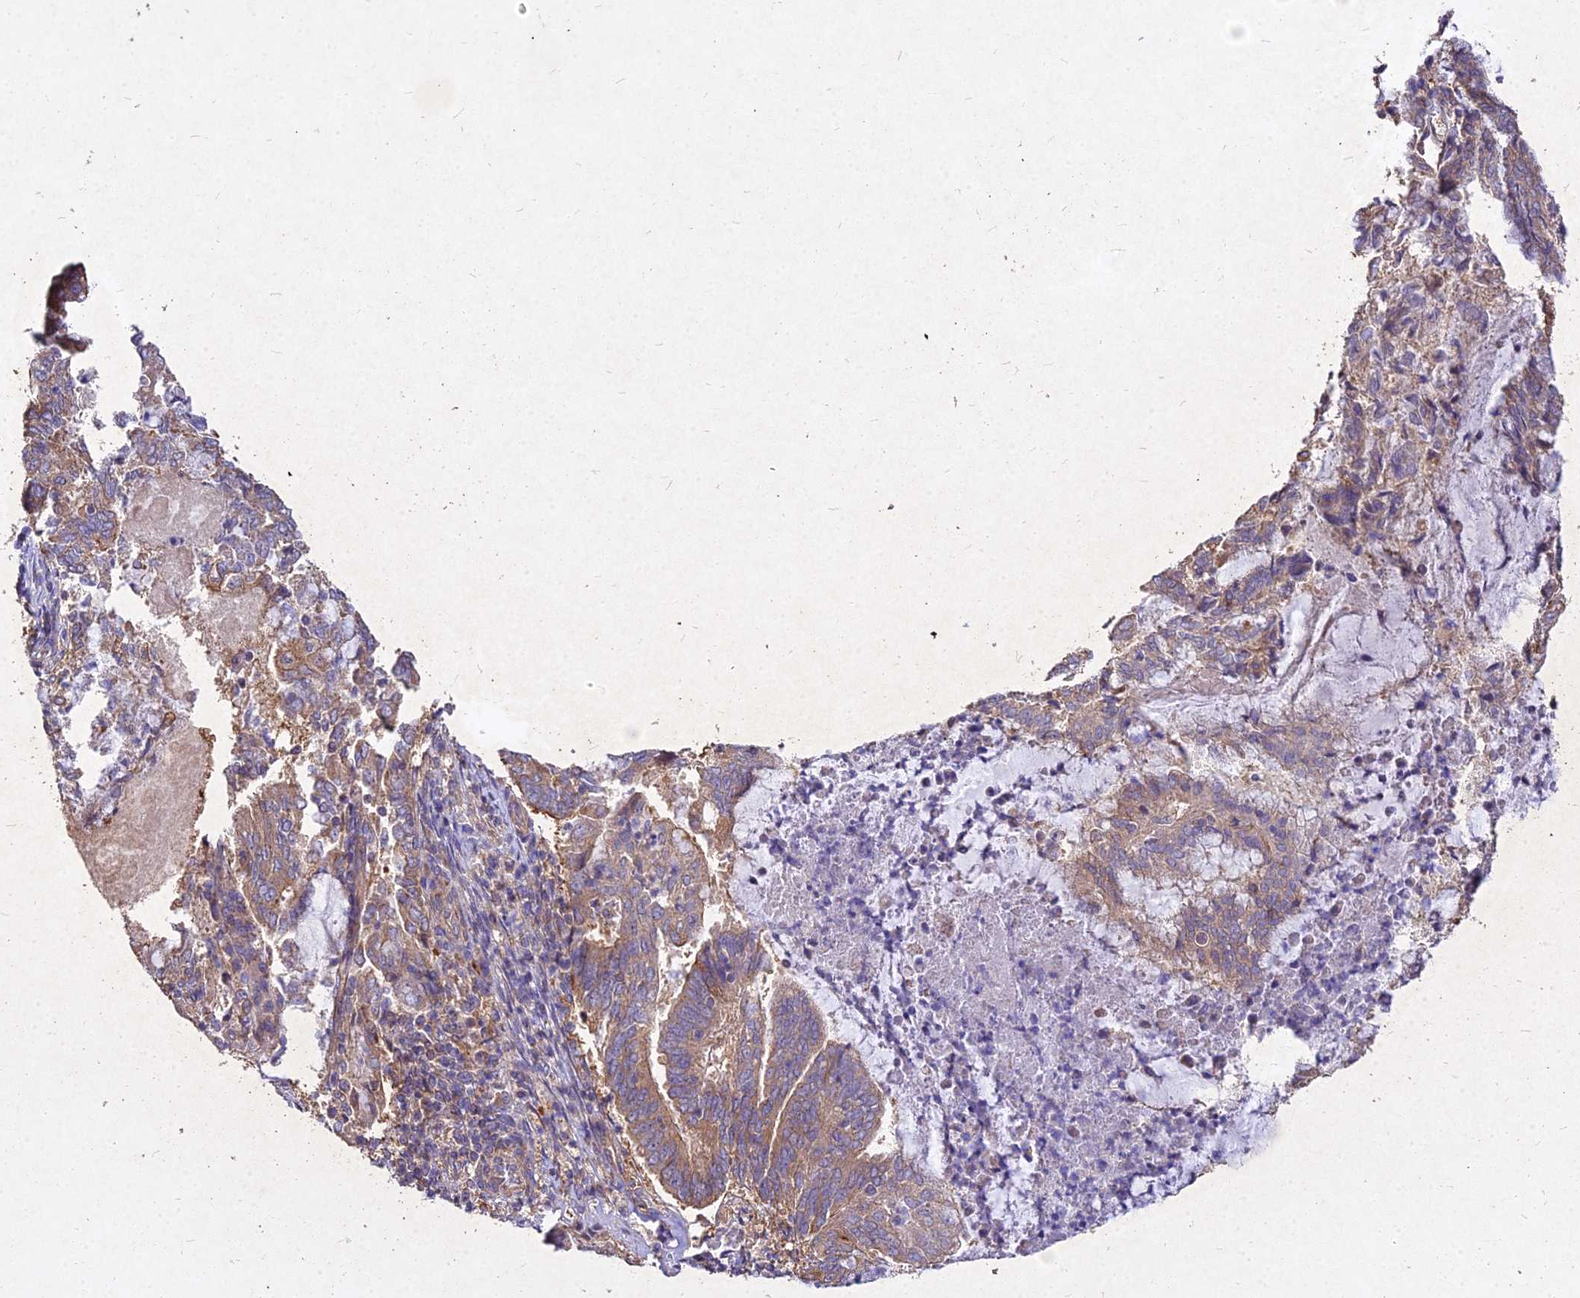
{"staining": {"intensity": "moderate", "quantity": "25%-75%", "location": "cytoplasmic/membranous"}, "tissue": "endometrial cancer", "cell_type": "Tumor cells", "image_type": "cancer", "snomed": [{"axis": "morphology", "description": "Adenocarcinoma, NOS"}, {"axis": "topography", "description": "Endometrium"}], "caption": "IHC staining of endometrial cancer, which exhibits medium levels of moderate cytoplasmic/membranous positivity in approximately 25%-75% of tumor cells indicating moderate cytoplasmic/membranous protein positivity. The staining was performed using DAB (brown) for protein detection and nuclei were counterstained in hematoxylin (blue).", "gene": "SKA1", "patient": {"sex": "female", "age": 80}}